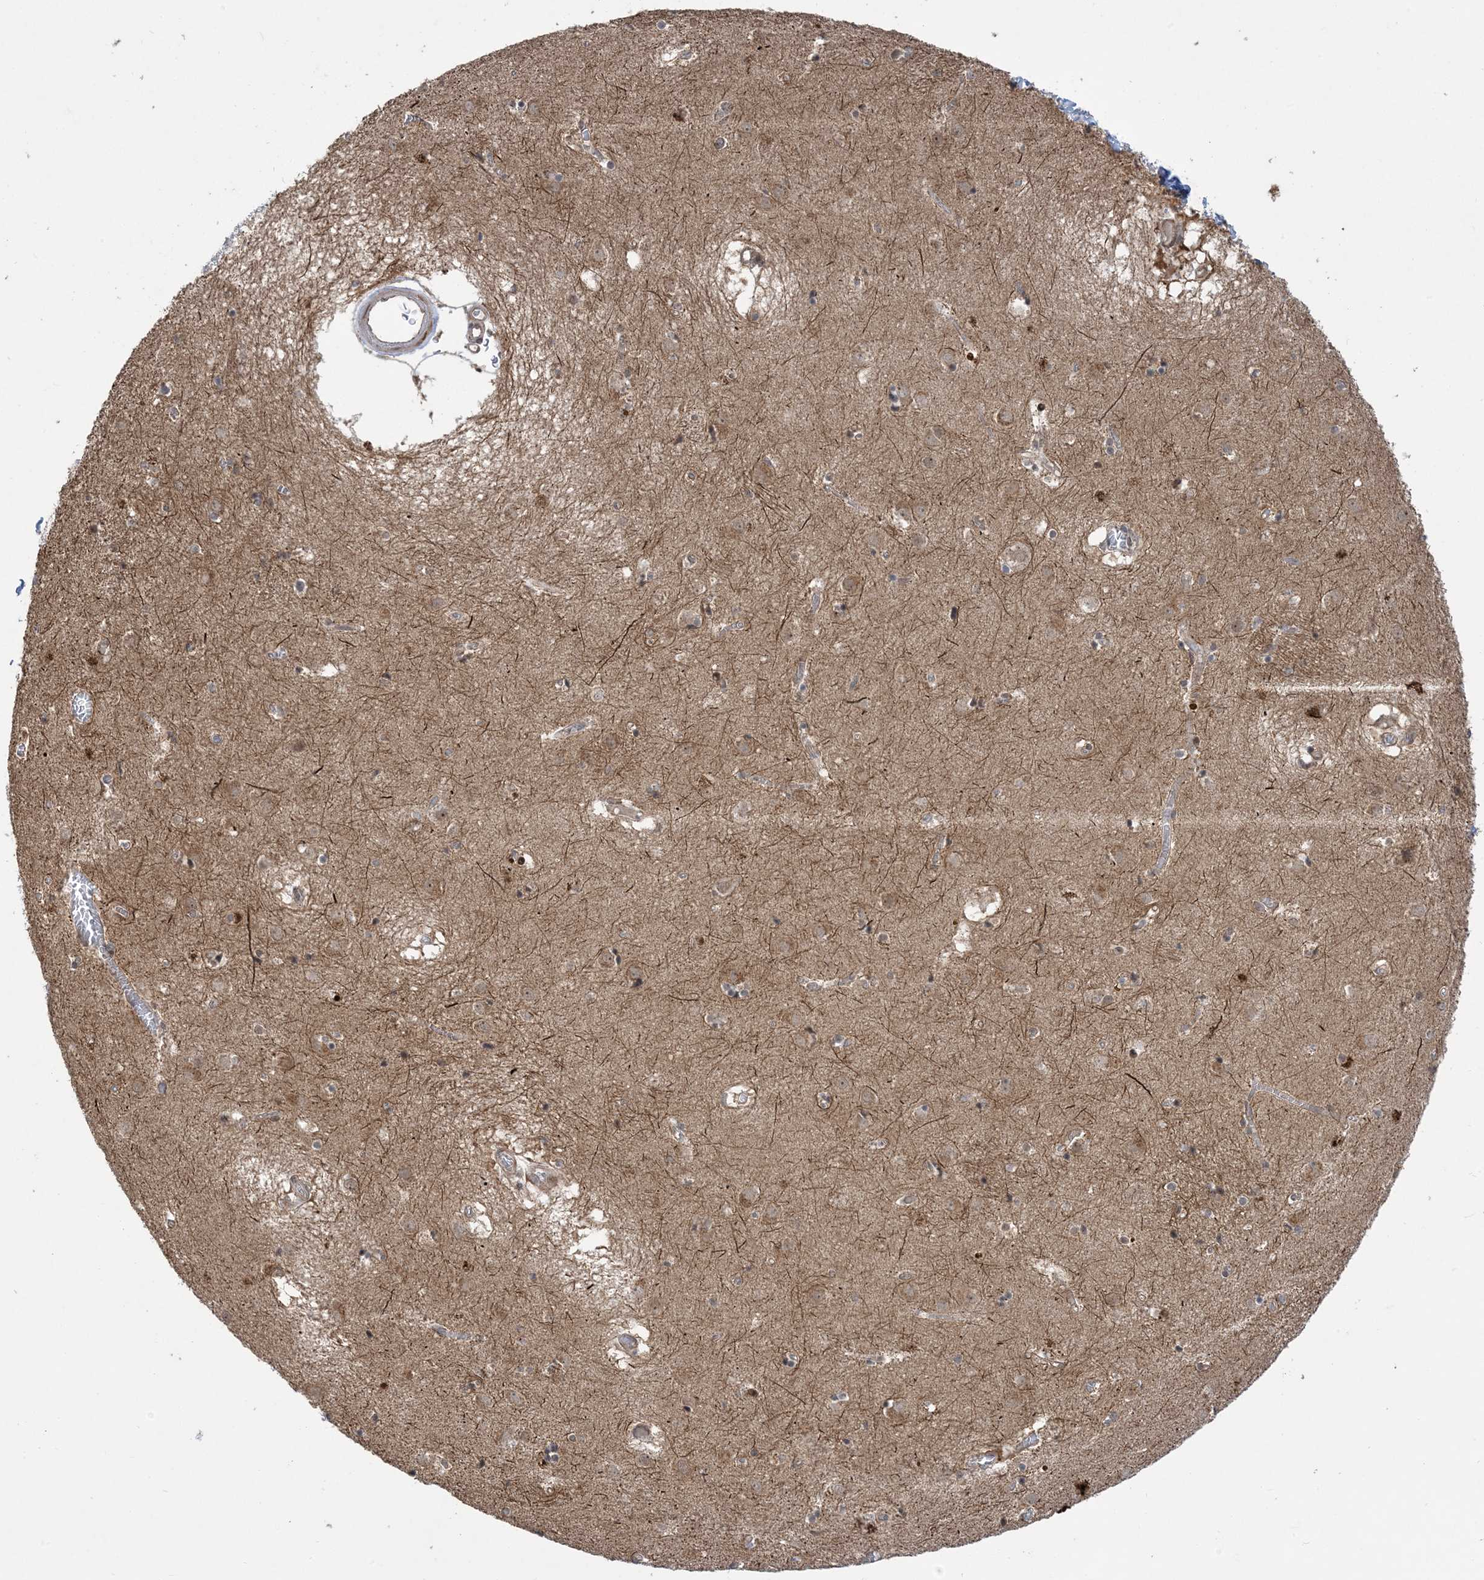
{"staining": {"intensity": "weak", "quantity": "<25%", "location": "cytoplasmic/membranous"}, "tissue": "caudate", "cell_type": "Glial cells", "image_type": "normal", "snomed": [{"axis": "morphology", "description": "Normal tissue, NOS"}, {"axis": "topography", "description": "Lateral ventricle wall"}], "caption": "The IHC micrograph has no significant positivity in glial cells of caudate.", "gene": "FAM9B", "patient": {"sex": "male", "age": 70}}